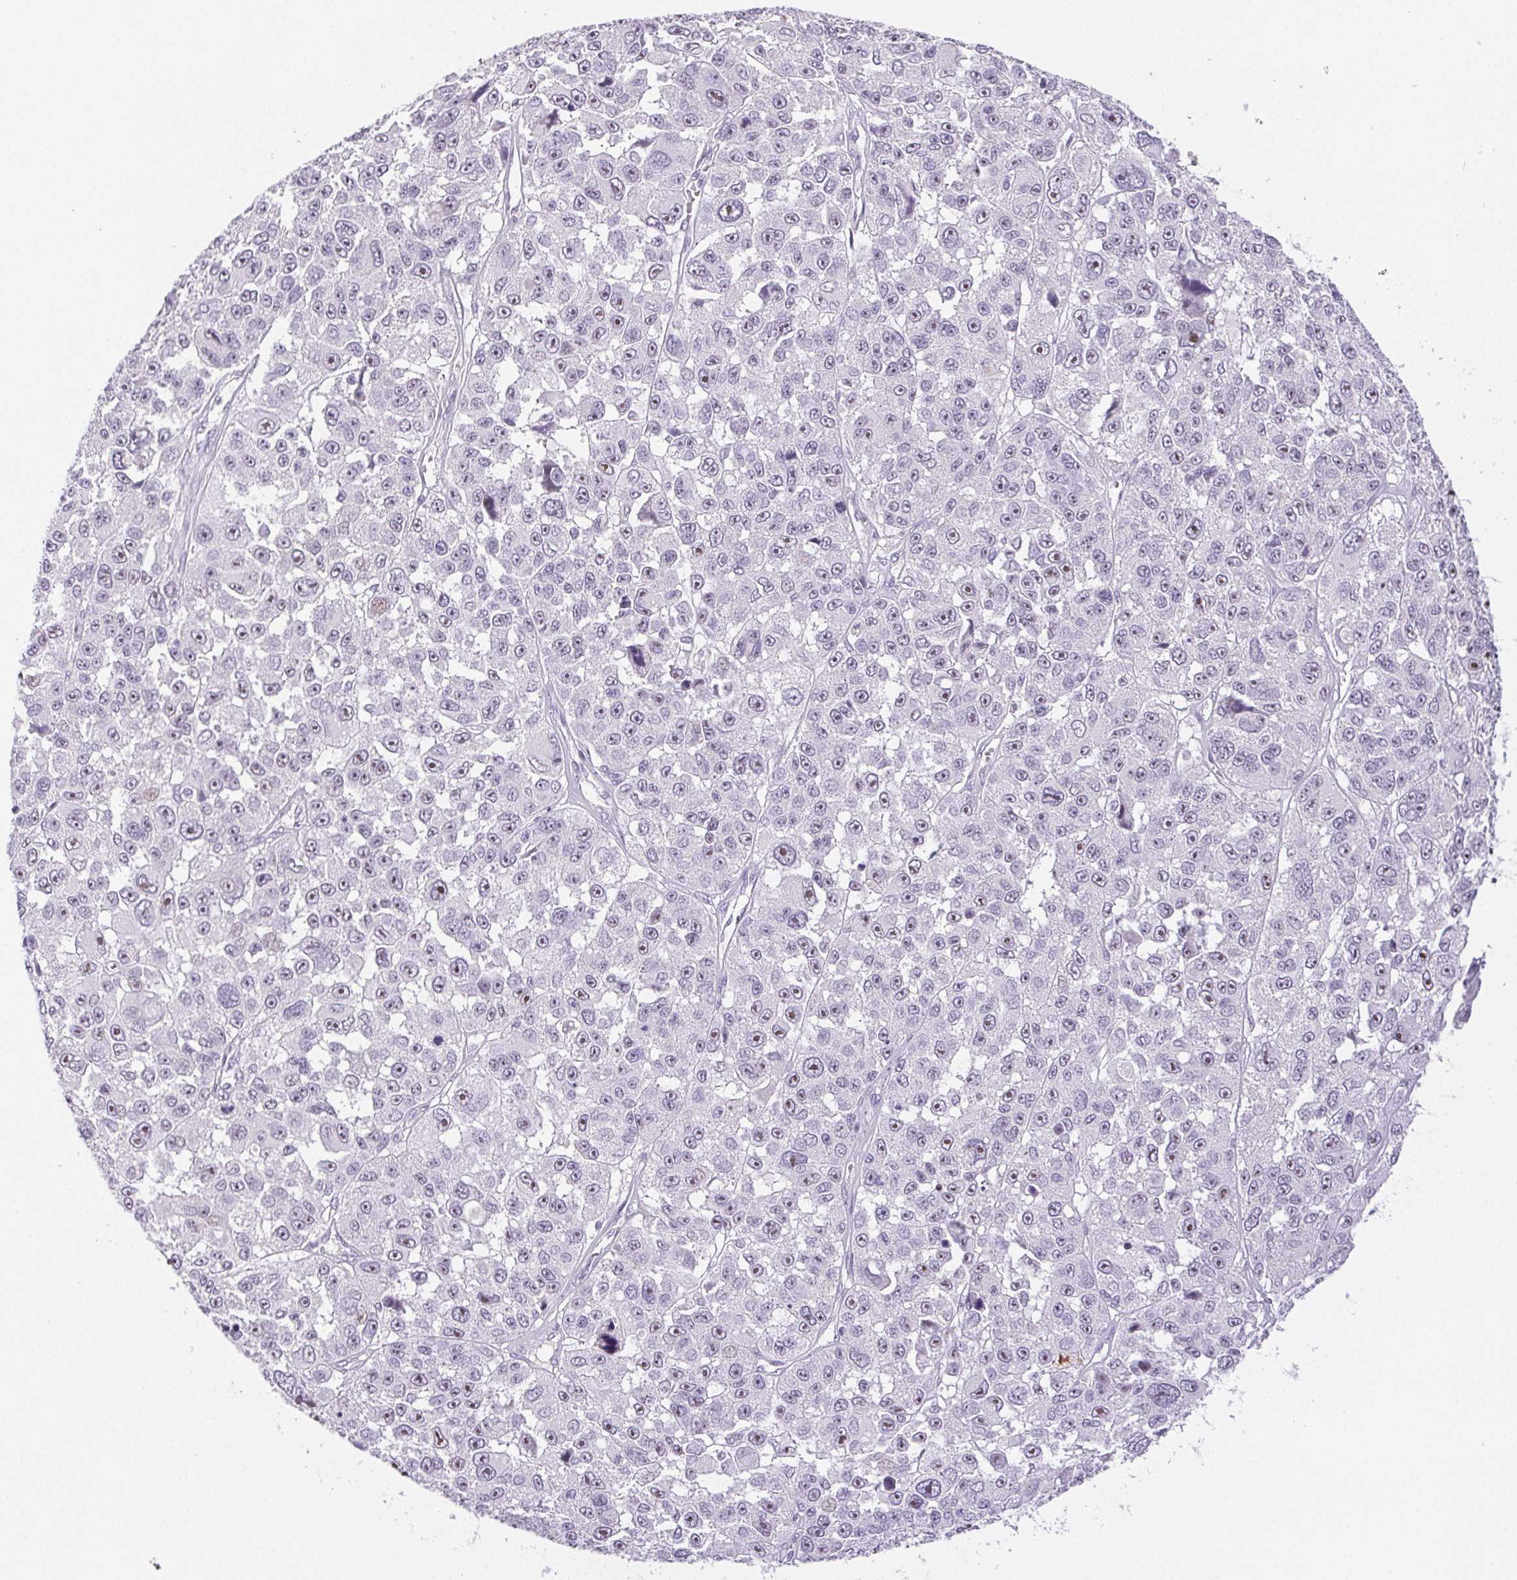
{"staining": {"intensity": "moderate", "quantity": "25%-75%", "location": "nuclear"}, "tissue": "melanoma", "cell_type": "Tumor cells", "image_type": "cancer", "snomed": [{"axis": "morphology", "description": "Malignant melanoma, NOS"}, {"axis": "topography", "description": "Skin"}], "caption": "Tumor cells exhibit moderate nuclear staining in about 25%-75% of cells in malignant melanoma.", "gene": "ST8SIA3", "patient": {"sex": "female", "age": 66}}